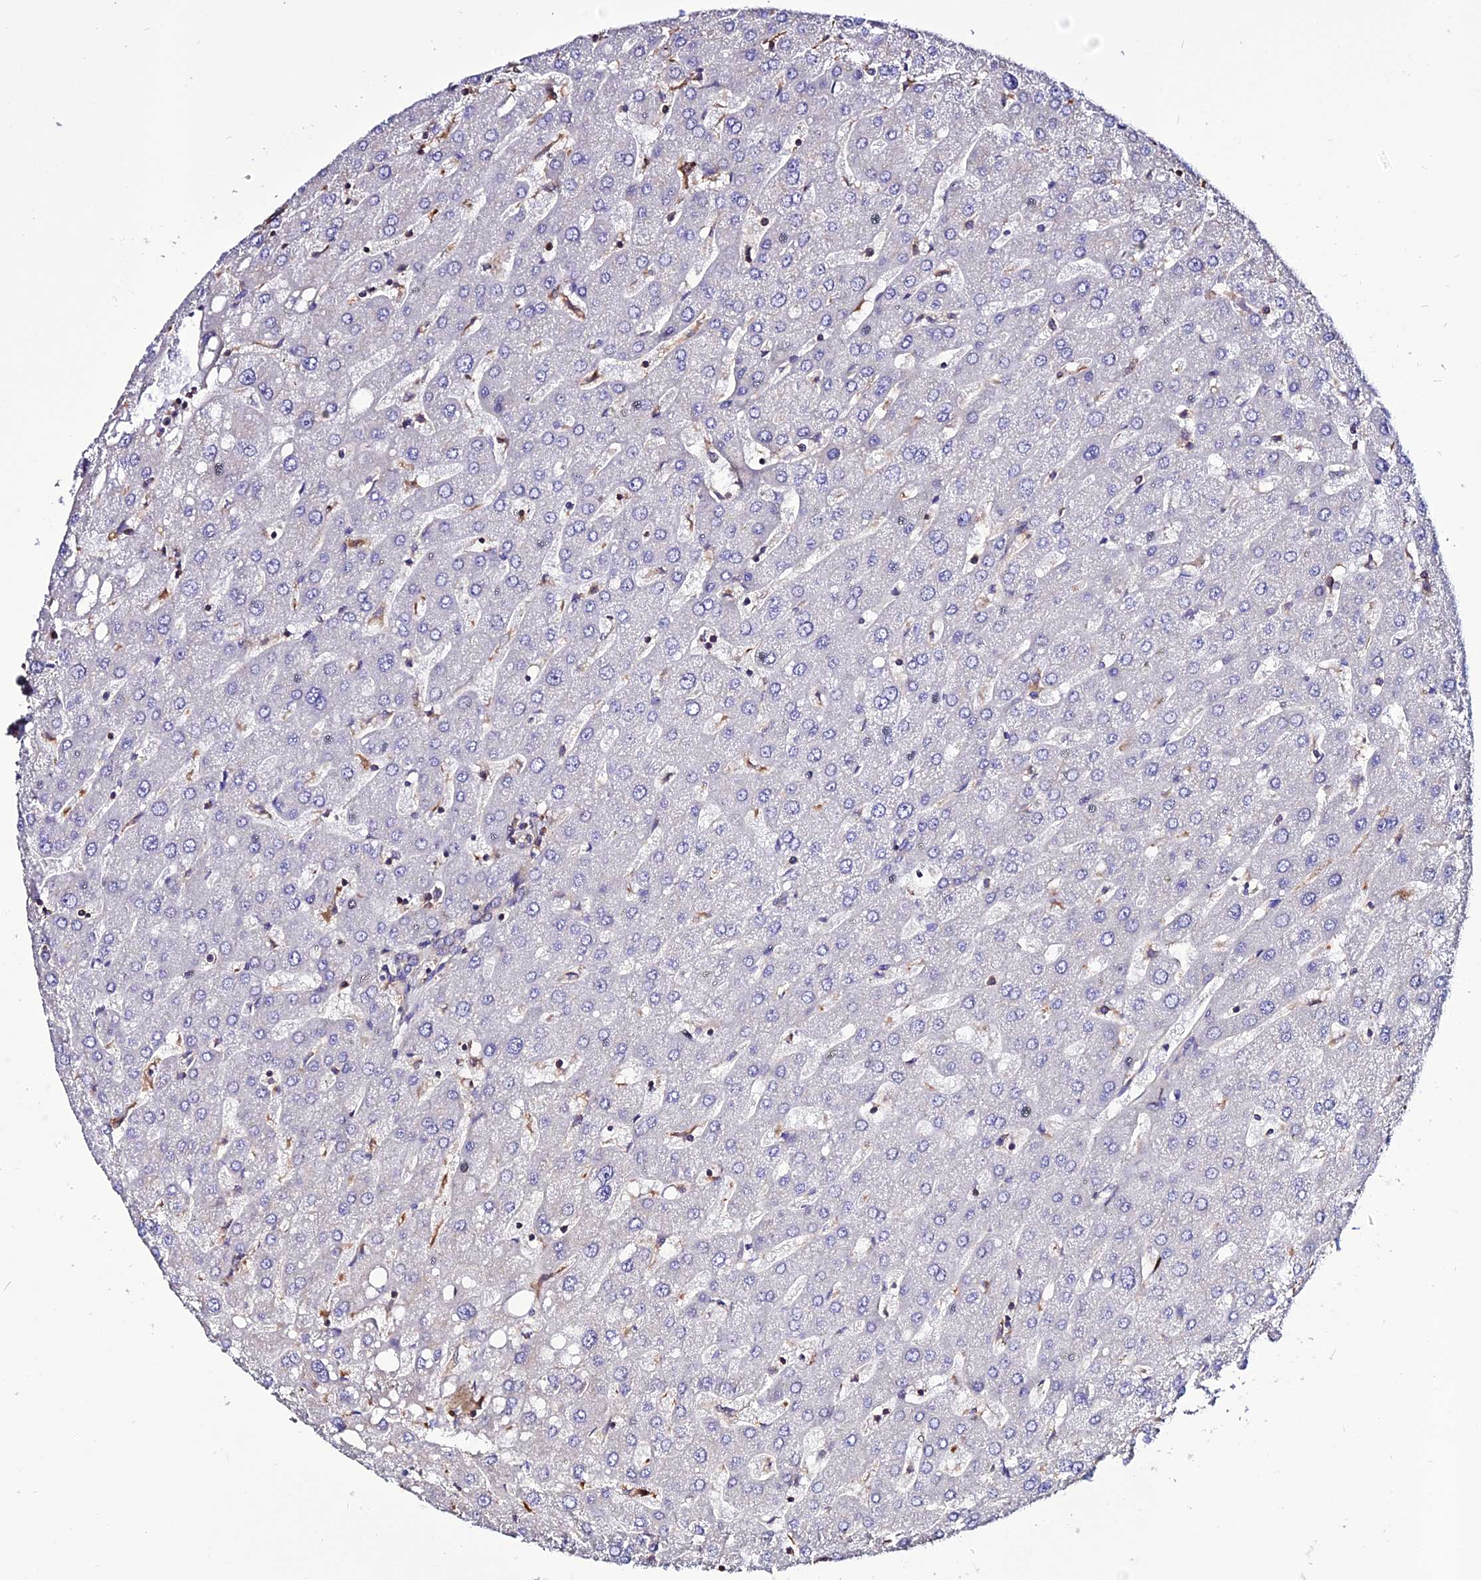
{"staining": {"intensity": "negative", "quantity": "none", "location": "none"}, "tissue": "liver", "cell_type": "Cholangiocytes", "image_type": "normal", "snomed": [{"axis": "morphology", "description": "Normal tissue, NOS"}, {"axis": "topography", "description": "Liver"}], "caption": "A photomicrograph of liver stained for a protein exhibits no brown staining in cholangiocytes. Brightfield microscopy of immunohistochemistry stained with DAB (brown) and hematoxylin (blue), captured at high magnification.", "gene": "USP17L10", "patient": {"sex": "male", "age": 67}}